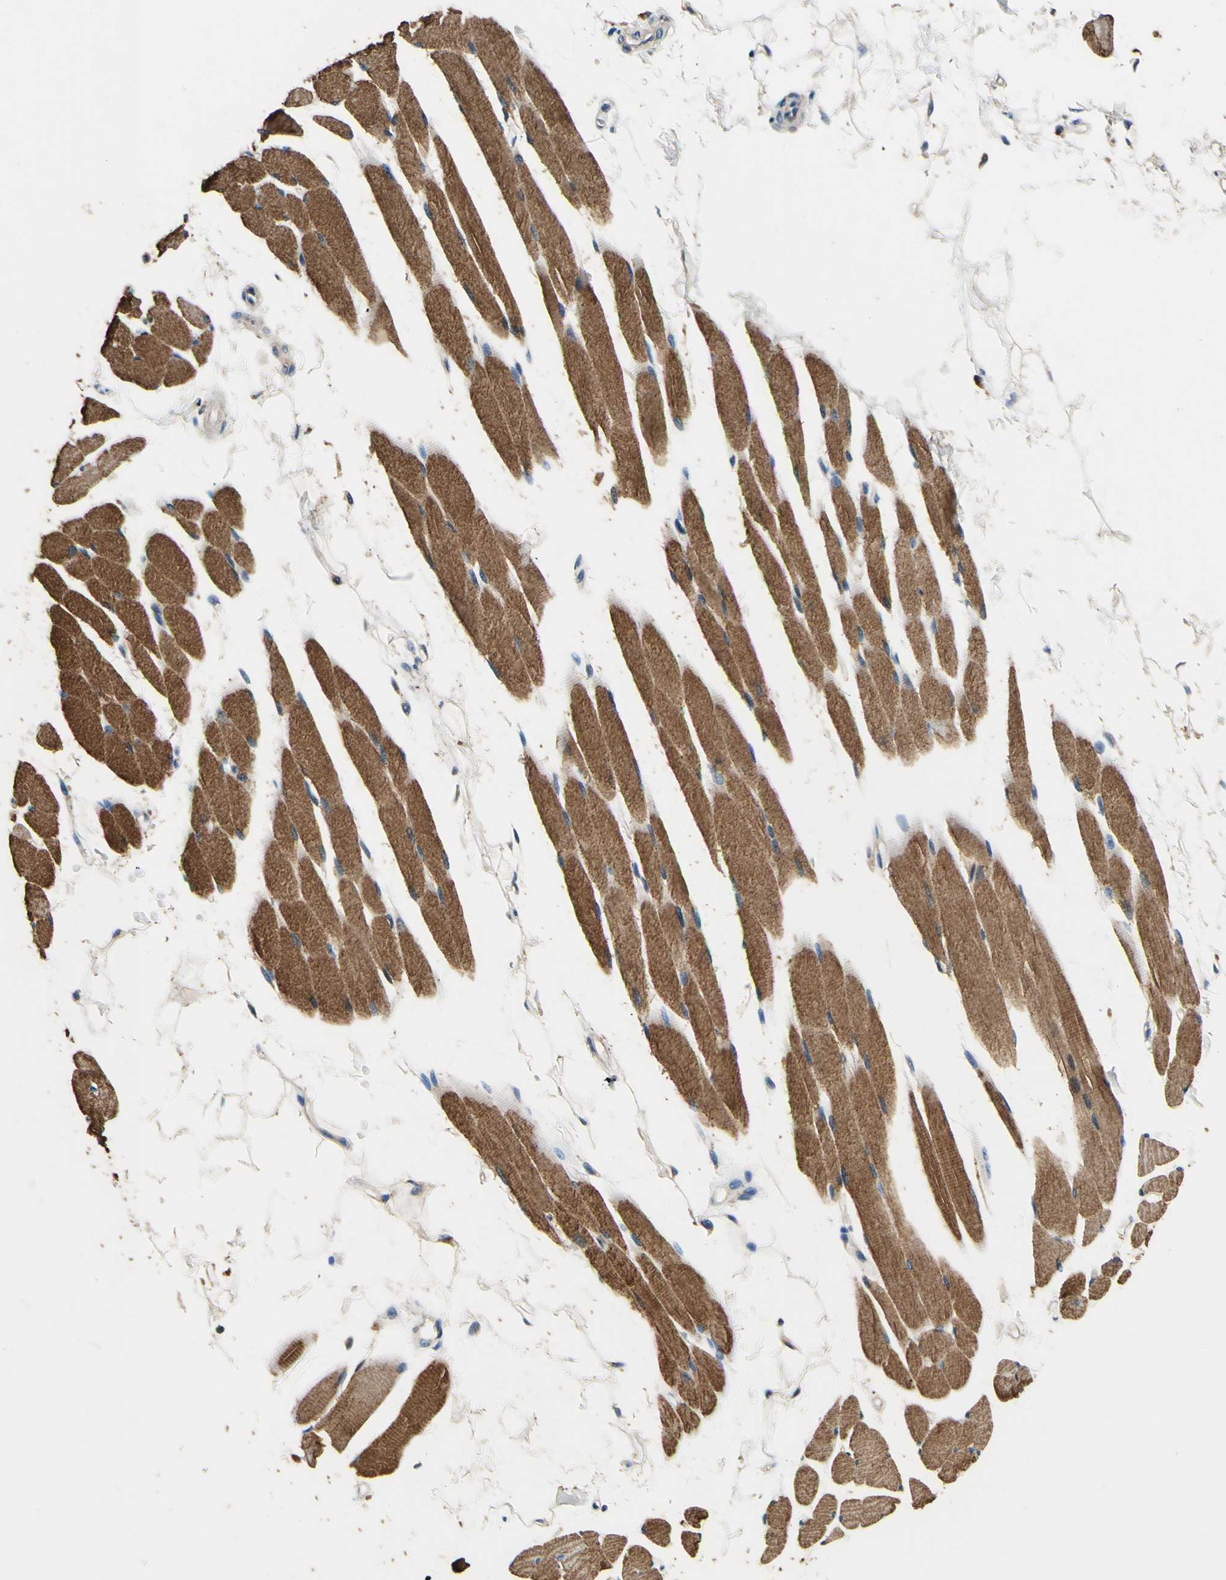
{"staining": {"intensity": "moderate", "quantity": ">75%", "location": "cytoplasmic/membranous"}, "tissue": "skeletal muscle", "cell_type": "Myocytes", "image_type": "normal", "snomed": [{"axis": "morphology", "description": "Normal tissue, NOS"}, {"axis": "topography", "description": "Skeletal muscle"}, {"axis": "topography", "description": "Oral tissue"}, {"axis": "topography", "description": "Peripheral nerve tissue"}], "caption": "The immunohistochemical stain labels moderate cytoplasmic/membranous staining in myocytes of unremarkable skeletal muscle.", "gene": "PLA2G4A", "patient": {"sex": "female", "age": 84}}